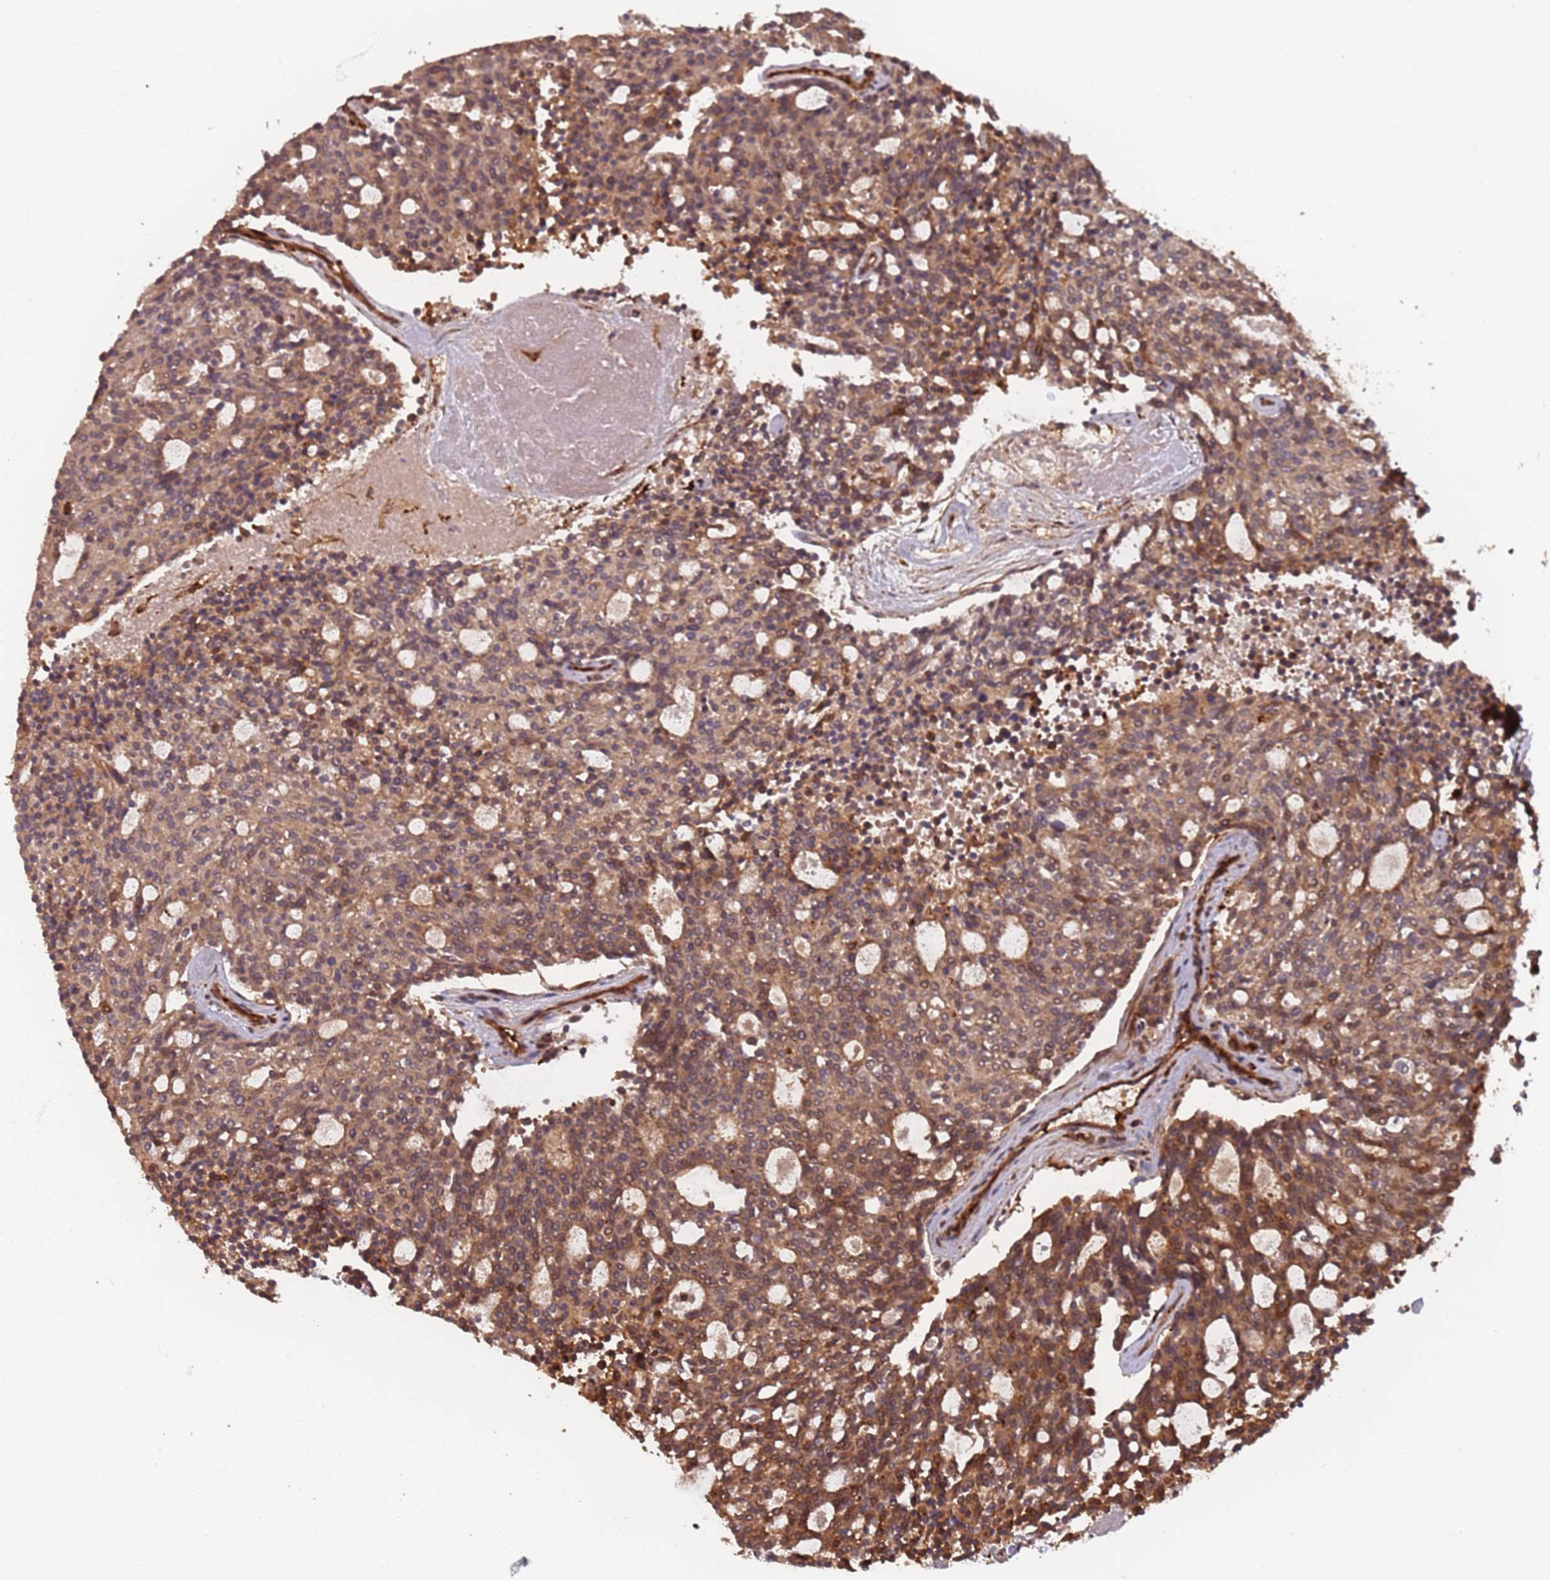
{"staining": {"intensity": "moderate", "quantity": ">75%", "location": "cytoplasmic/membranous"}, "tissue": "carcinoid", "cell_type": "Tumor cells", "image_type": "cancer", "snomed": [{"axis": "morphology", "description": "Carcinoid, malignant, NOS"}, {"axis": "topography", "description": "Pancreas"}], "caption": "Protein staining reveals moderate cytoplasmic/membranous positivity in about >75% of tumor cells in carcinoid (malignant).", "gene": "SDCCAG8", "patient": {"sex": "female", "age": 54}}